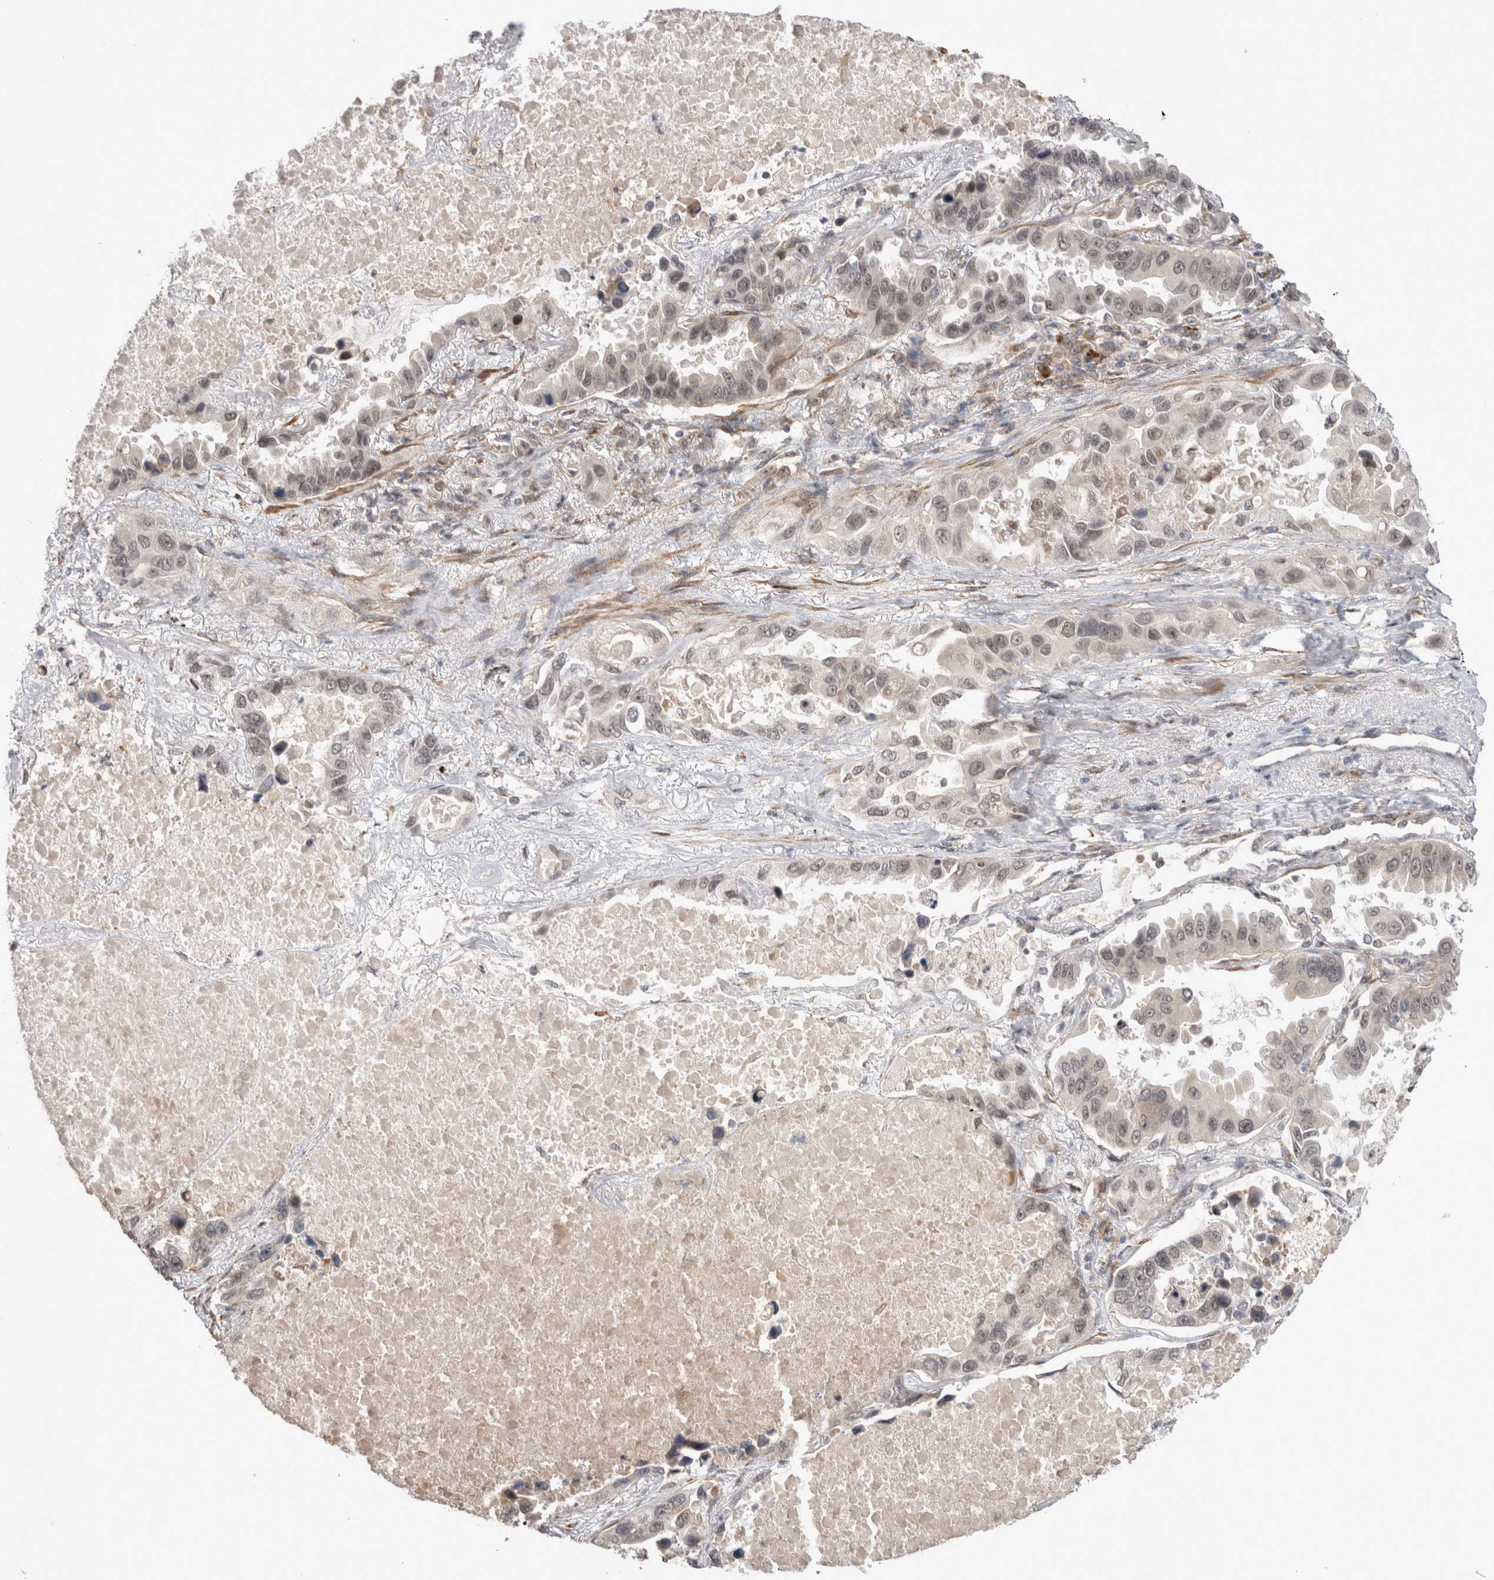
{"staining": {"intensity": "weak", "quantity": ">75%", "location": "cytoplasmic/membranous,nuclear"}, "tissue": "lung cancer", "cell_type": "Tumor cells", "image_type": "cancer", "snomed": [{"axis": "morphology", "description": "Adenocarcinoma, NOS"}, {"axis": "topography", "description": "Lung"}], "caption": "Immunohistochemical staining of human adenocarcinoma (lung) demonstrates weak cytoplasmic/membranous and nuclear protein positivity in approximately >75% of tumor cells.", "gene": "EXOSC4", "patient": {"sex": "male", "age": 64}}